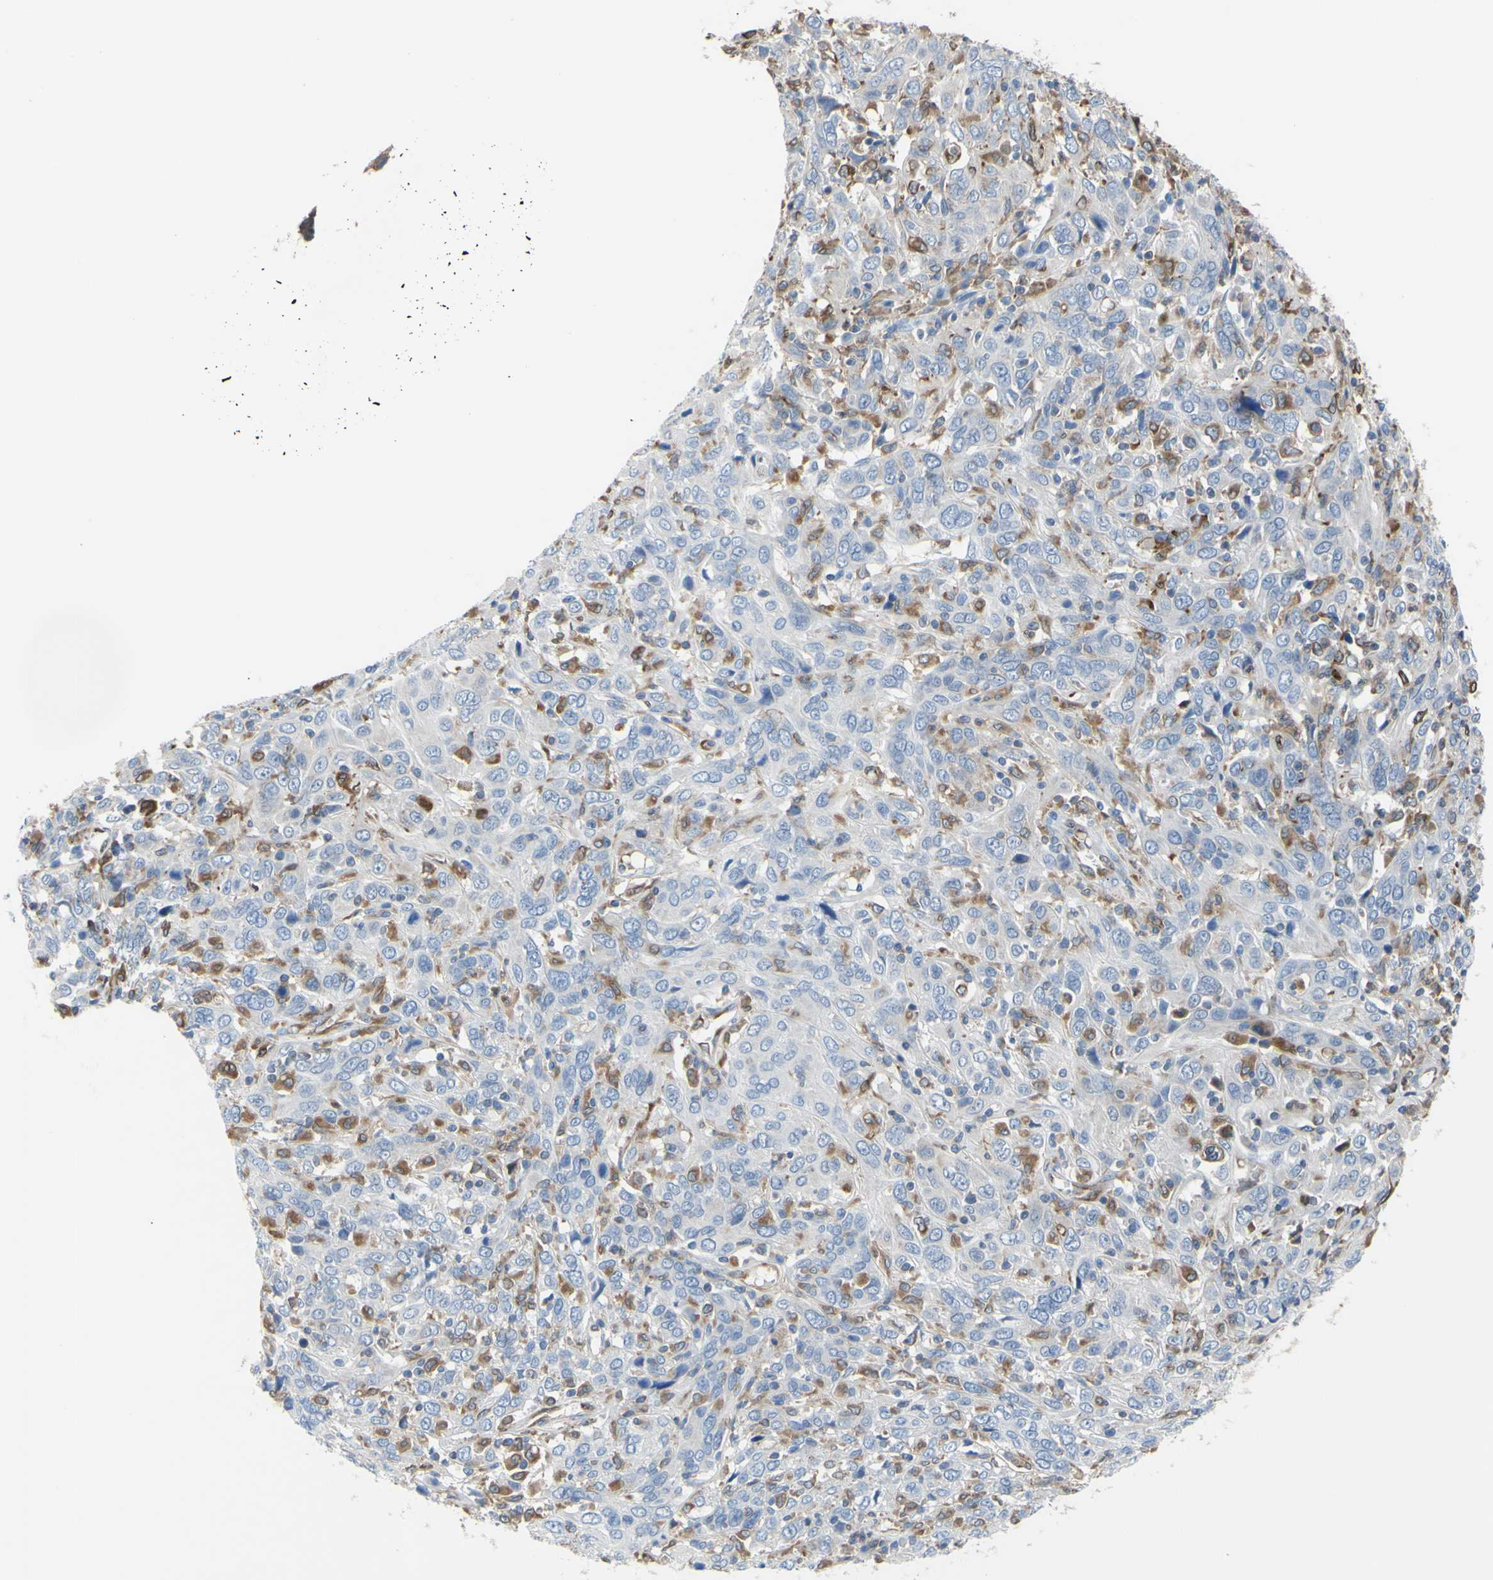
{"staining": {"intensity": "moderate", "quantity": "<25%", "location": "cytoplasmic/membranous"}, "tissue": "cervical cancer", "cell_type": "Tumor cells", "image_type": "cancer", "snomed": [{"axis": "morphology", "description": "Squamous cell carcinoma, NOS"}, {"axis": "topography", "description": "Cervix"}], "caption": "Cervical cancer (squamous cell carcinoma) stained with IHC demonstrates moderate cytoplasmic/membranous expression in about <25% of tumor cells.", "gene": "MGST2", "patient": {"sex": "female", "age": 46}}